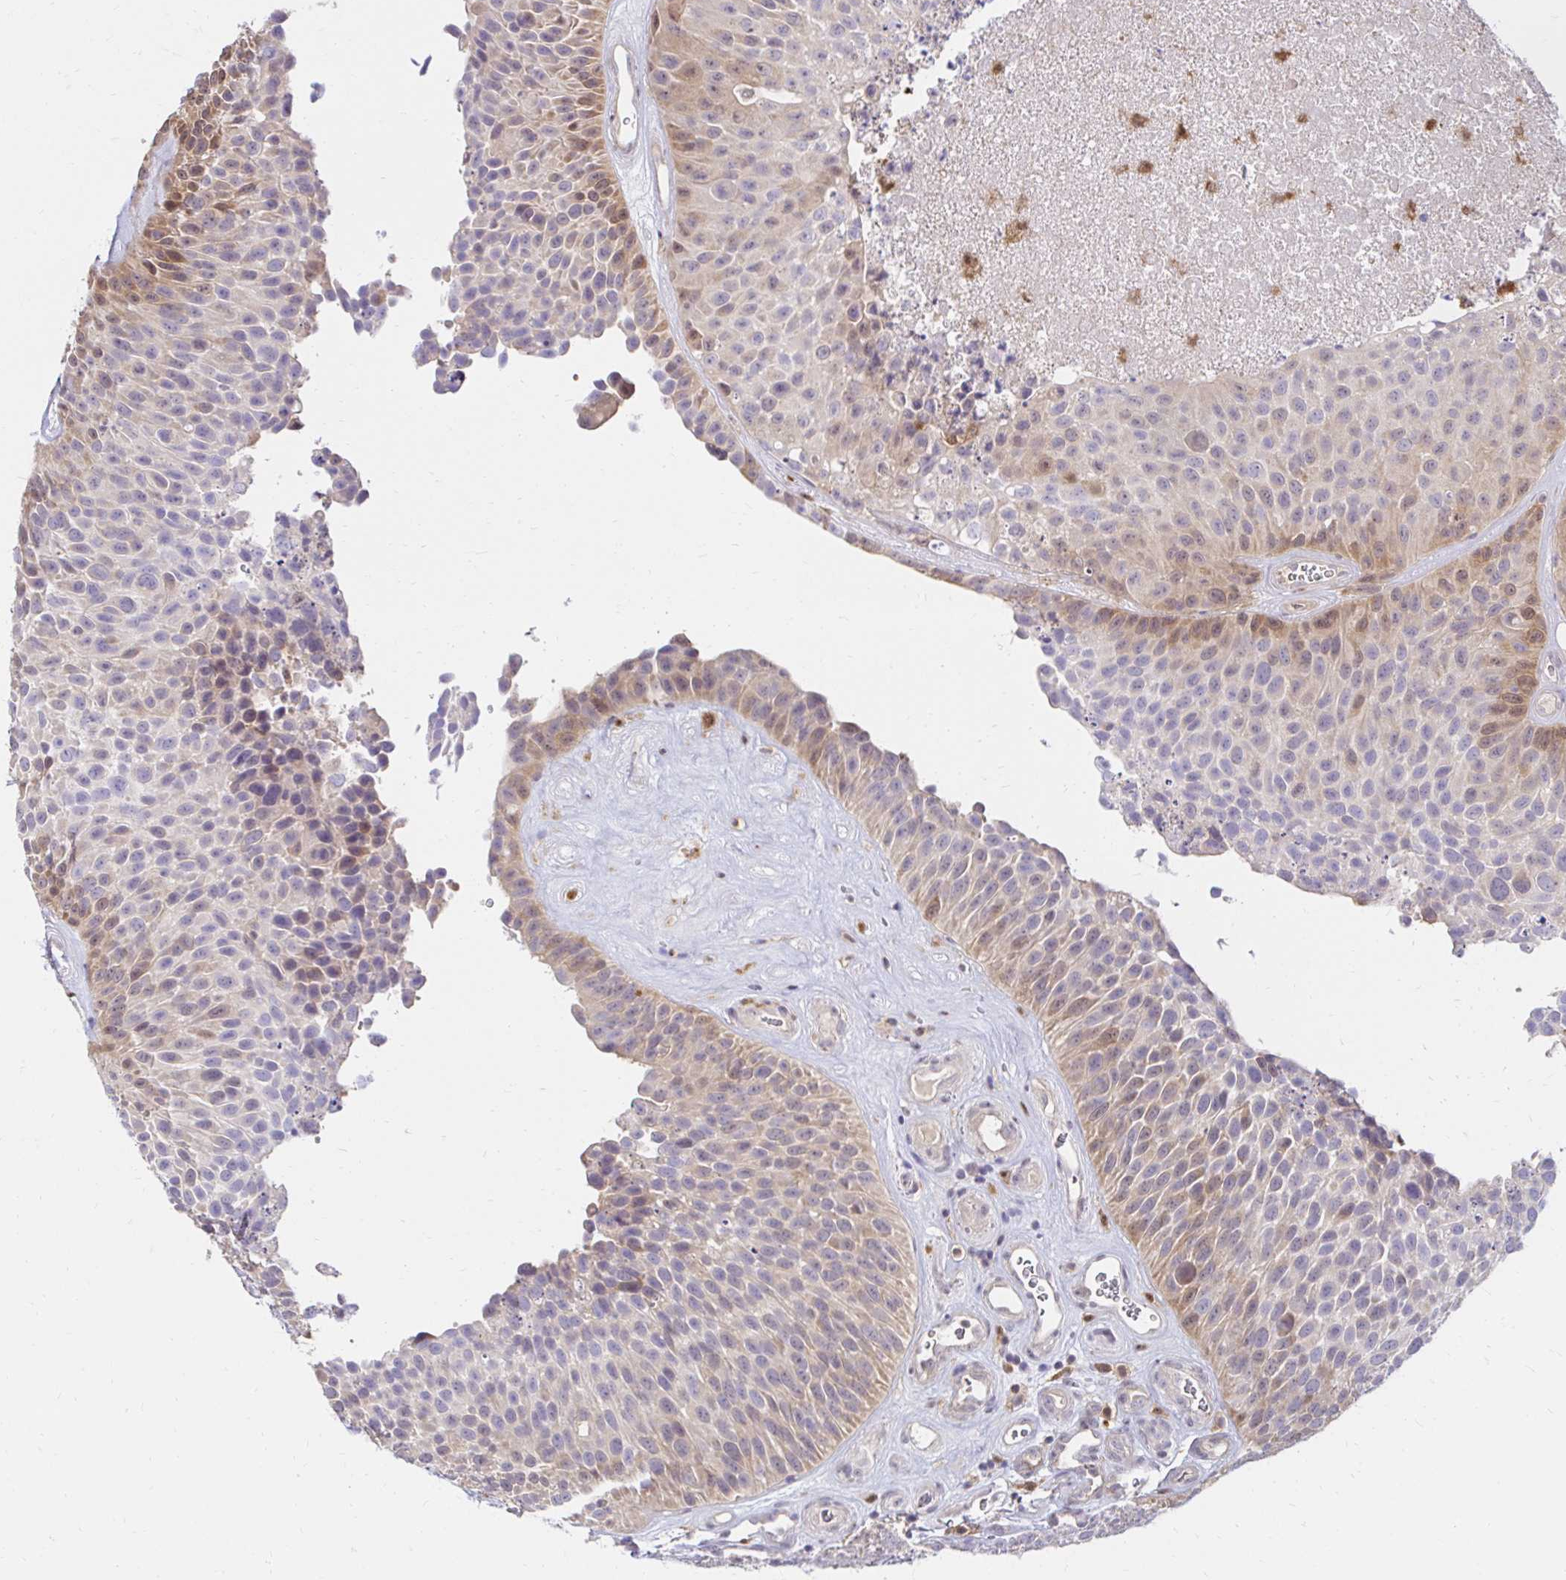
{"staining": {"intensity": "weak", "quantity": "25%-75%", "location": "cytoplasmic/membranous"}, "tissue": "urothelial cancer", "cell_type": "Tumor cells", "image_type": "cancer", "snomed": [{"axis": "morphology", "description": "Urothelial carcinoma, Low grade"}, {"axis": "topography", "description": "Urinary bladder"}], "caption": "This image exhibits immunohistochemistry staining of low-grade urothelial carcinoma, with low weak cytoplasmic/membranous expression in about 25%-75% of tumor cells.", "gene": "PYCARD", "patient": {"sex": "male", "age": 76}}